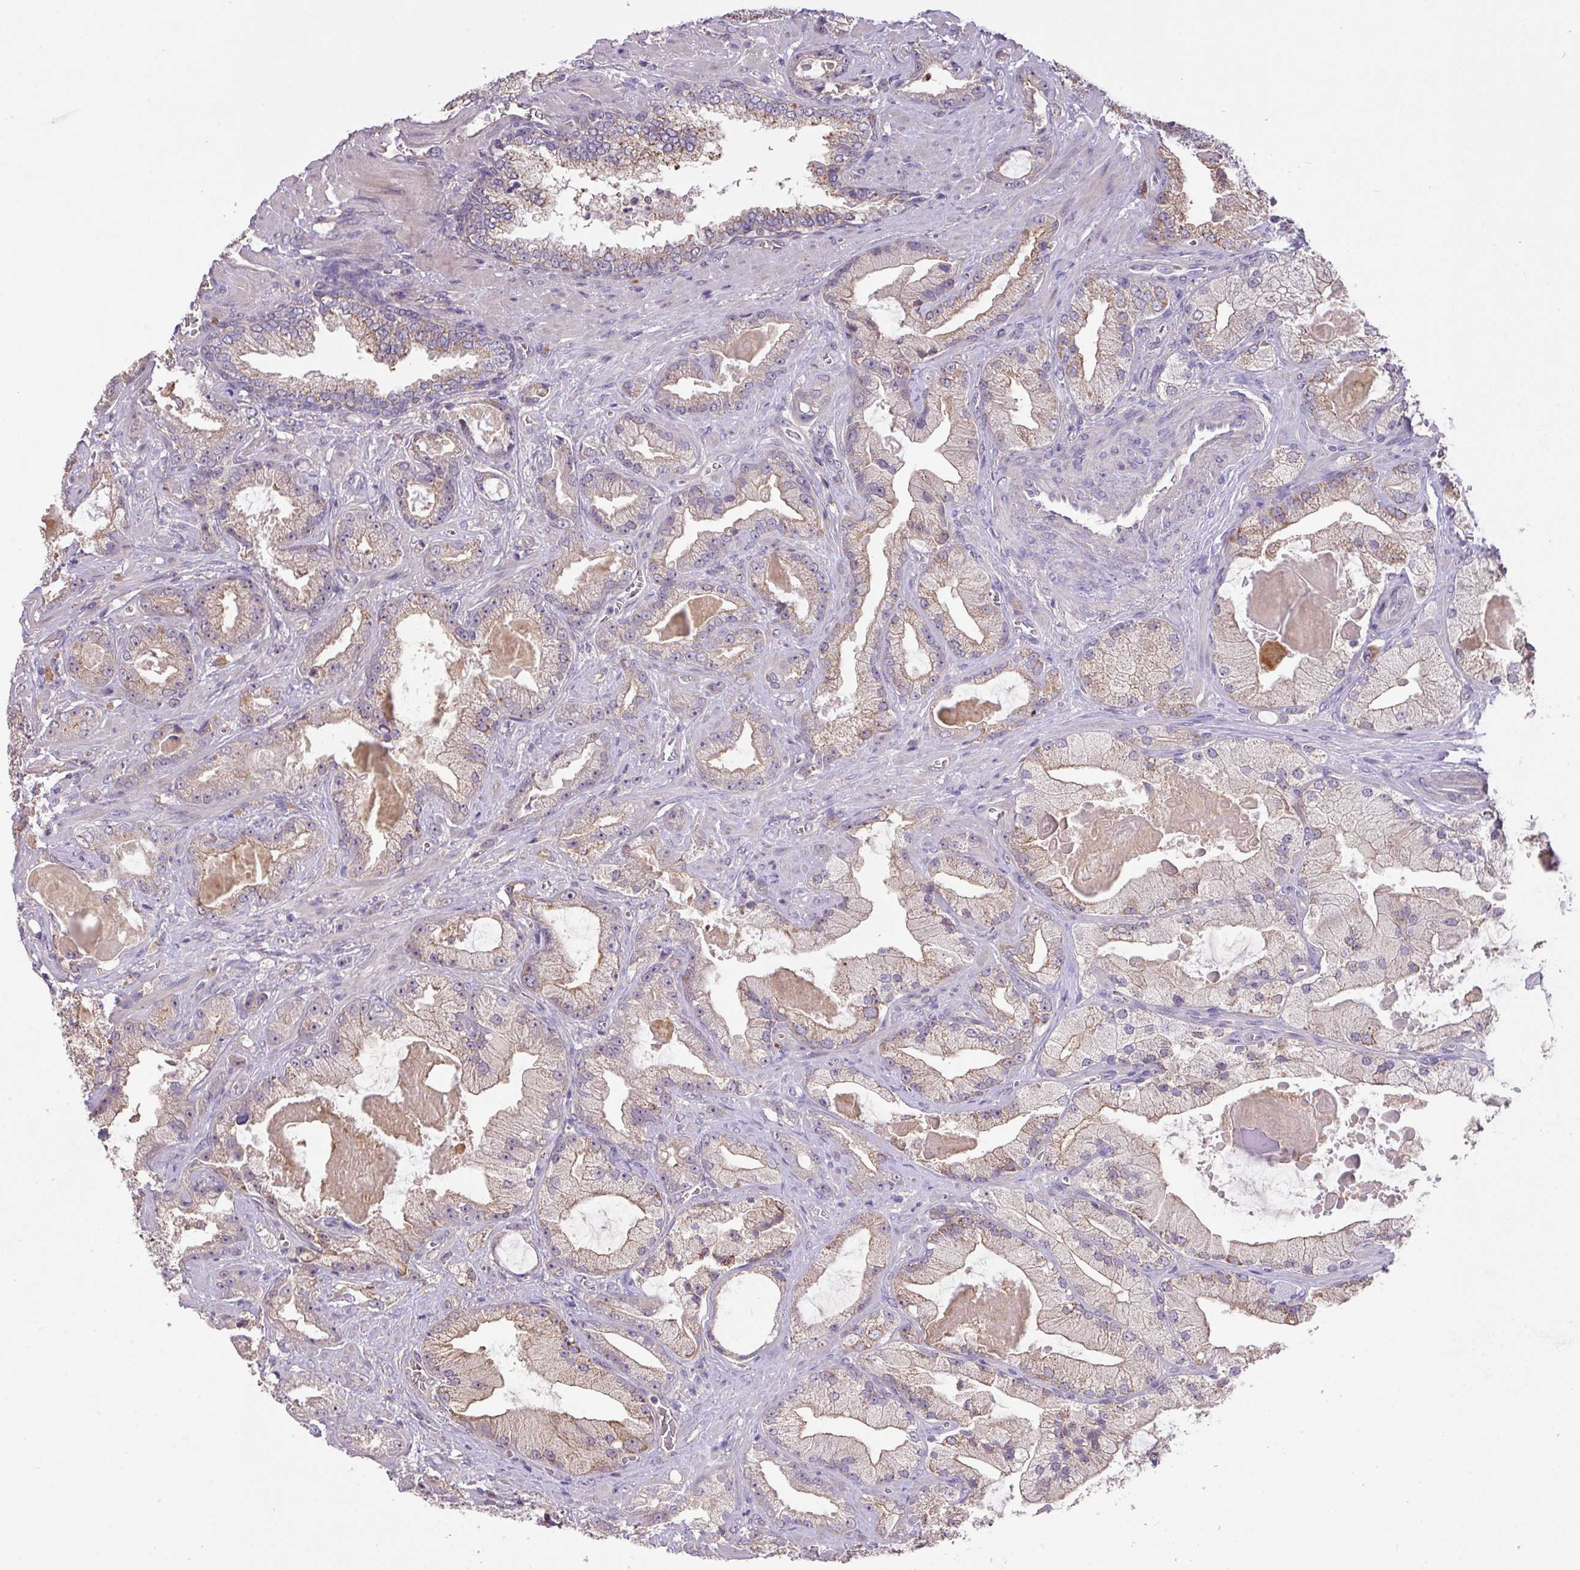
{"staining": {"intensity": "weak", "quantity": "25%-75%", "location": "cytoplasmic/membranous"}, "tissue": "prostate cancer", "cell_type": "Tumor cells", "image_type": "cancer", "snomed": [{"axis": "morphology", "description": "Adenocarcinoma, High grade"}, {"axis": "topography", "description": "Prostate"}], "caption": "Prostate cancer stained with DAB (3,3'-diaminobenzidine) IHC shows low levels of weak cytoplasmic/membranous positivity in about 25%-75% of tumor cells.", "gene": "PRADC1", "patient": {"sex": "male", "age": 68}}